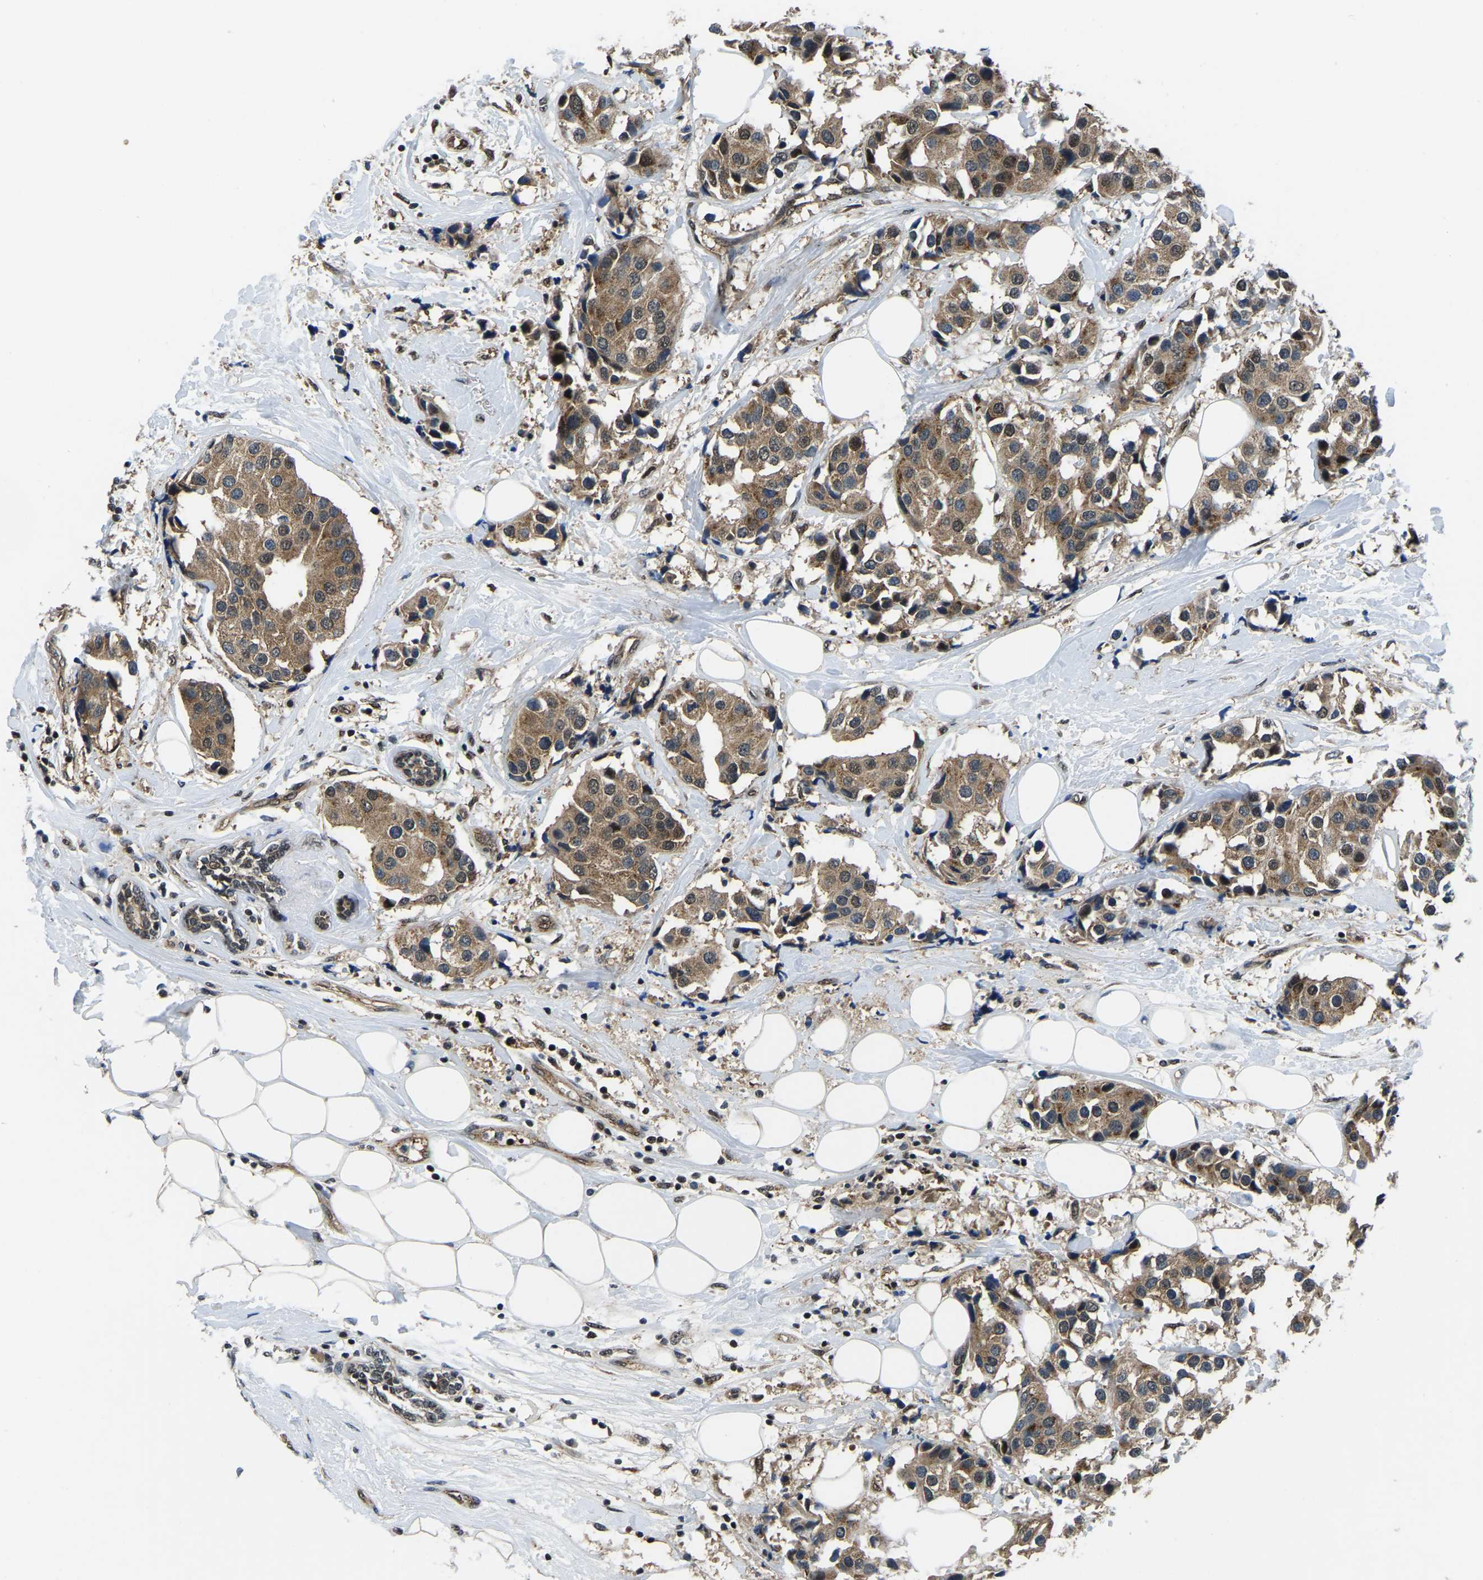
{"staining": {"intensity": "moderate", "quantity": ">75%", "location": "cytoplasmic/membranous,nuclear"}, "tissue": "breast cancer", "cell_type": "Tumor cells", "image_type": "cancer", "snomed": [{"axis": "morphology", "description": "Normal tissue, NOS"}, {"axis": "morphology", "description": "Duct carcinoma"}, {"axis": "topography", "description": "Breast"}], "caption": "Immunohistochemistry (IHC) staining of breast invasive ductal carcinoma, which reveals medium levels of moderate cytoplasmic/membranous and nuclear staining in about >75% of tumor cells indicating moderate cytoplasmic/membranous and nuclear protein staining. The staining was performed using DAB (brown) for protein detection and nuclei were counterstained in hematoxylin (blue).", "gene": "DFFA", "patient": {"sex": "female", "age": 39}}